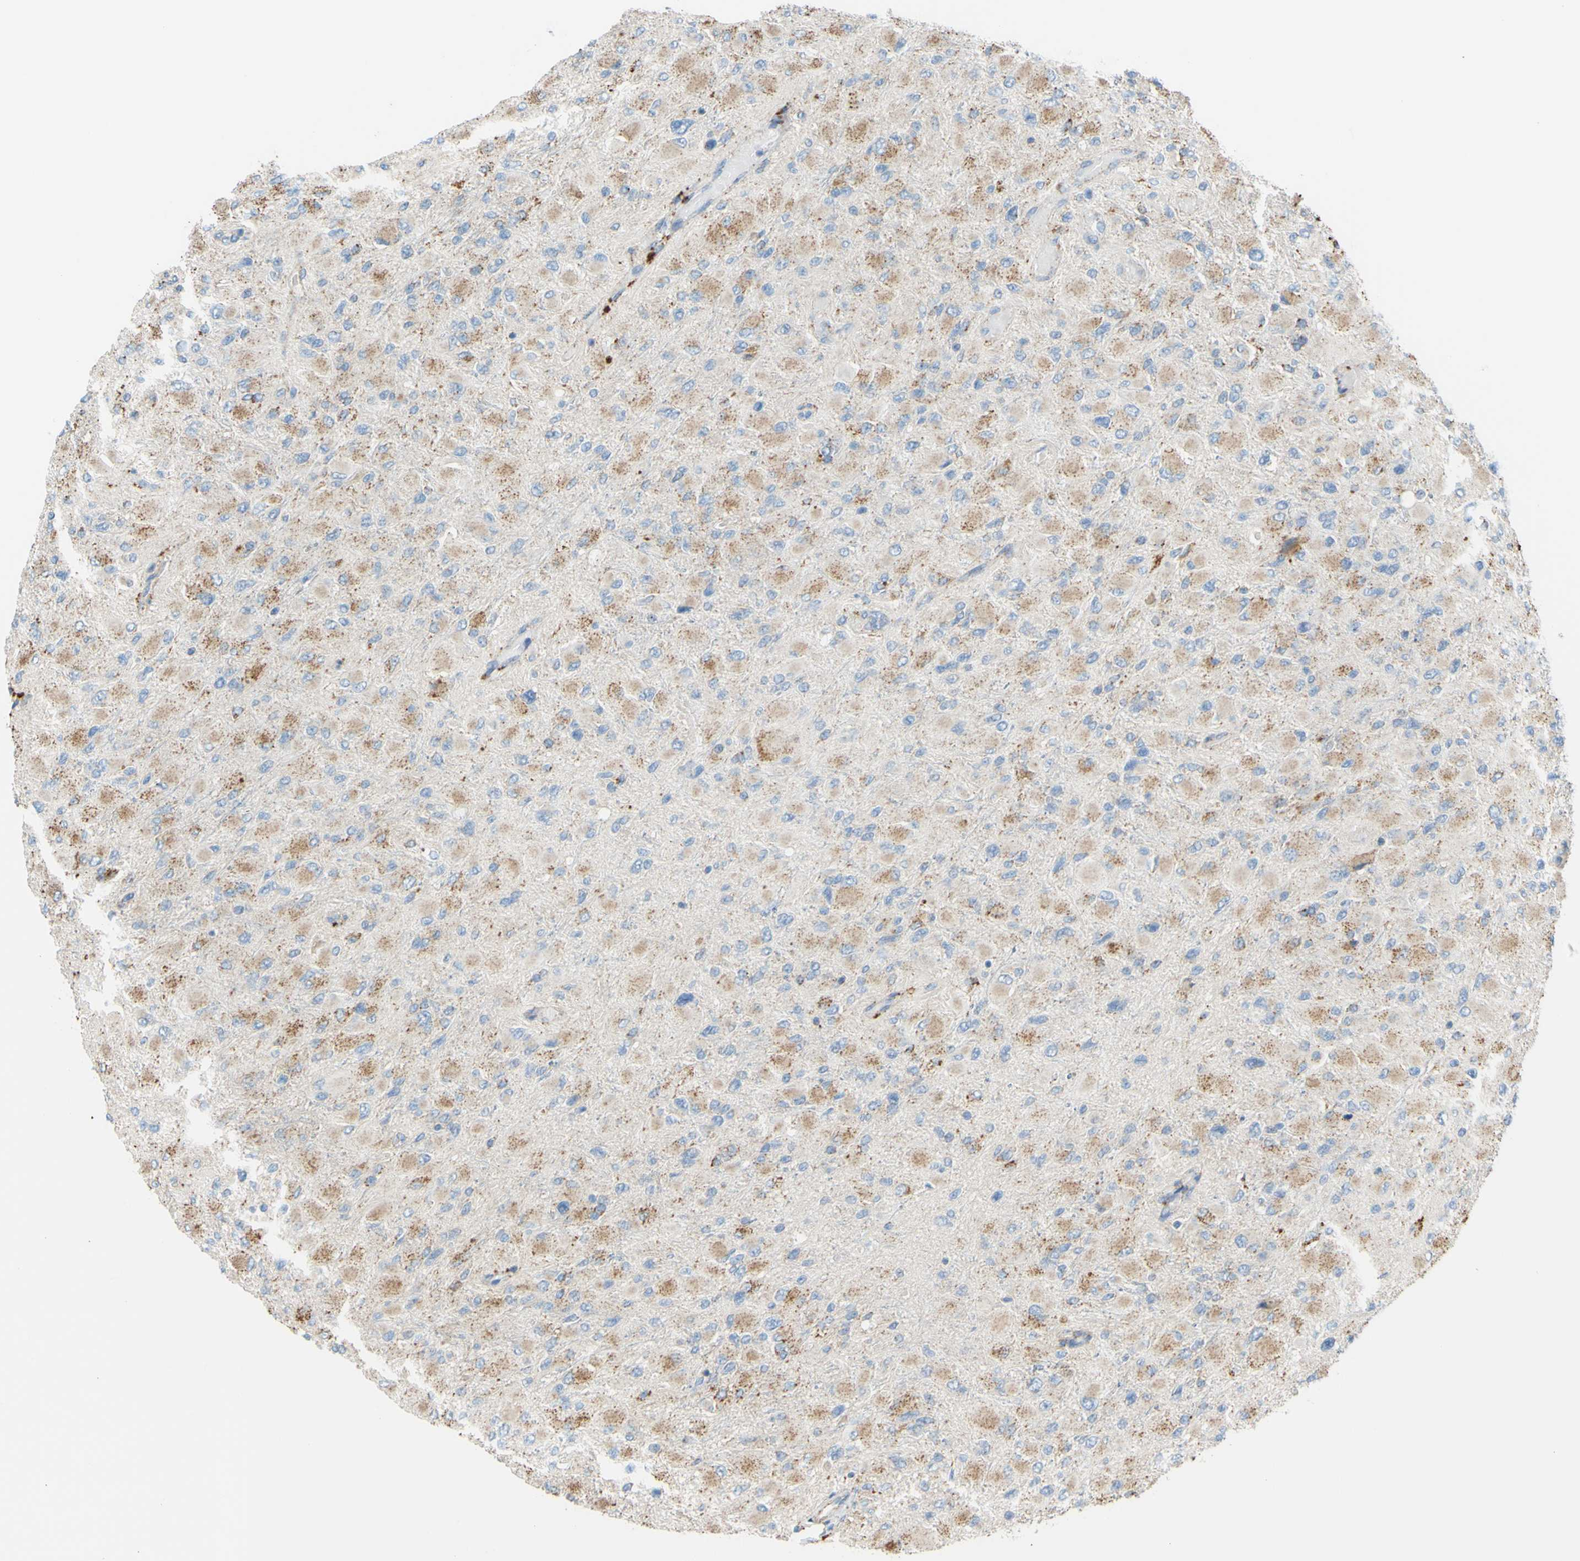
{"staining": {"intensity": "moderate", "quantity": ">75%", "location": "cytoplasmic/membranous"}, "tissue": "glioma", "cell_type": "Tumor cells", "image_type": "cancer", "snomed": [{"axis": "morphology", "description": "Glioma, malignant, High grade"}, {"axis": "topography", "description": "Cerebral cortex"}], "caption": "A photomicrograph of human glioma stained for a protein displays moderate cytoplasmic/membranous brown staining in tumor cells.", "gene": "CTSD", "patient": {"sex": "female", "age": 36}}